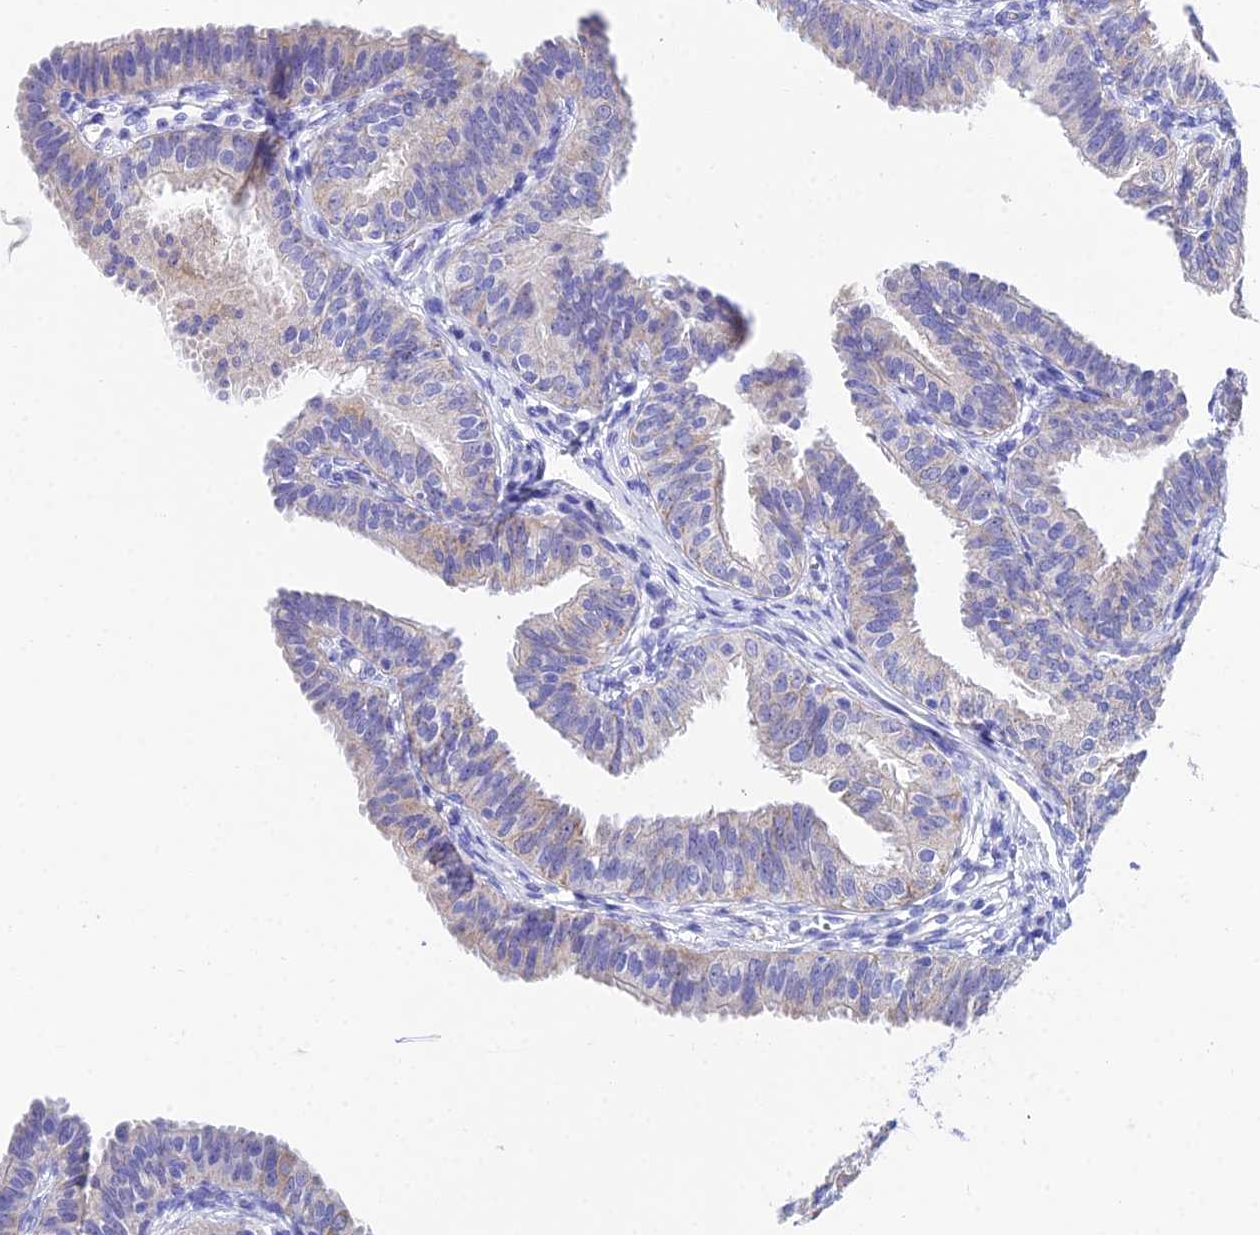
{"staining": {"intensity": "negative", "quantity": "none", "location": "none"}, "tissue": "fallopian tube", "cell_type": "Glandular cells", "image_type": "normal", "snomed": [{"axis": "morphology", "description": "Normal tissue, NOS"}, {"axis": "topography", "description": "Fallopian tube"}], "caption": "Protein analysis of unremarkable fallopian tube displays no significant staining in glandular cells.", "gene": "CEP41", "patient": {"sex": "female", "age": 35}}